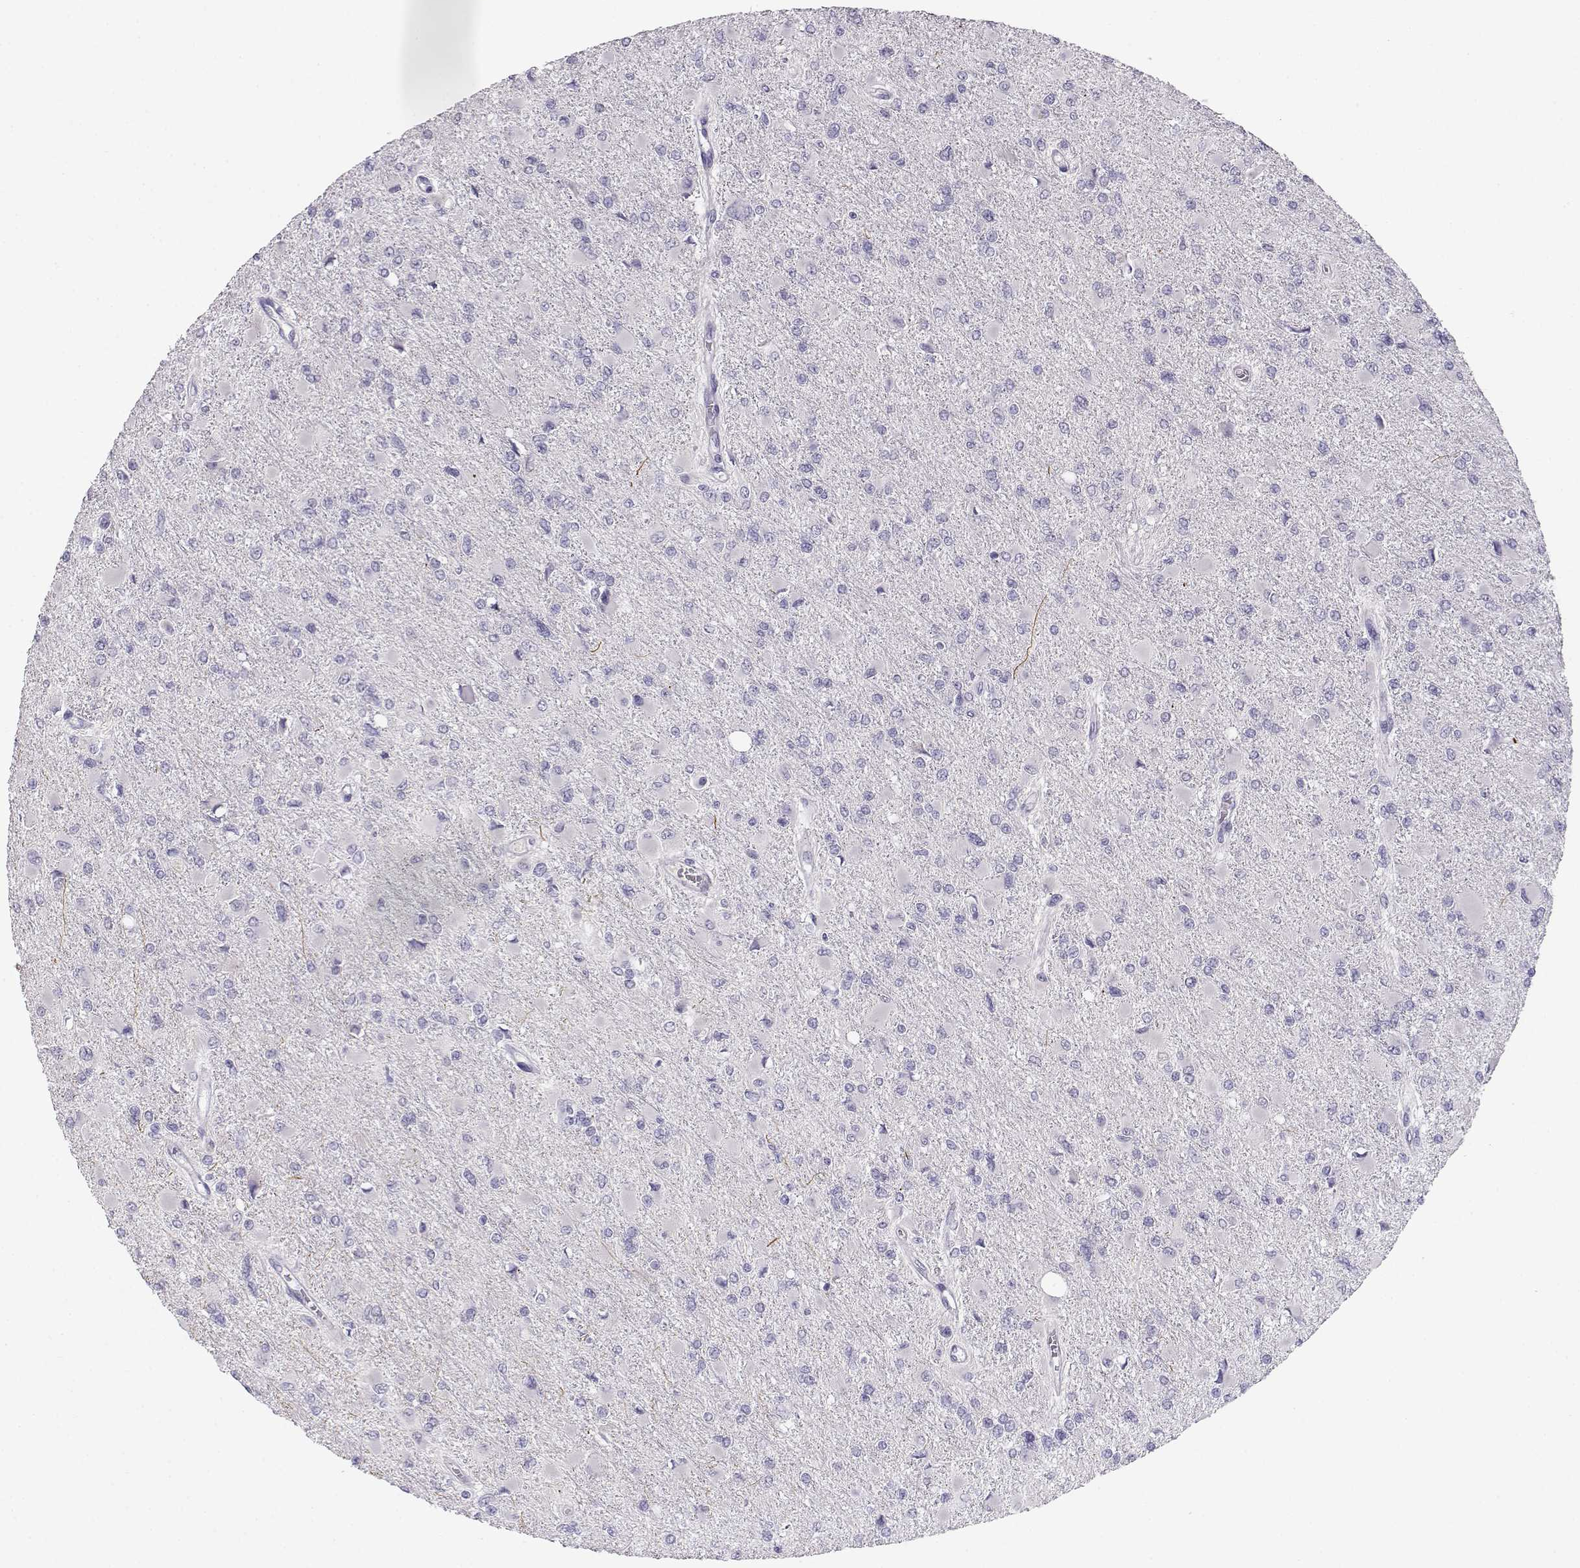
{"staining": {"intensity": "negative", "quantity": "none", "location": "none"}, "tissue": "glioma", "cell_type": "Tumor cells", "image_type": "cancer", "snomed": [{"axis": "morphology", "description": "Glioma, malignant, High grade"}, {"axis": "topography", "description": "Cerebral cortex"}], "caption": "An image of human malignant glioma (high-grade) is negative for staining in tumor cells.", "gene": "OPN5", "patient": {"sex": "female", "age": 36}}